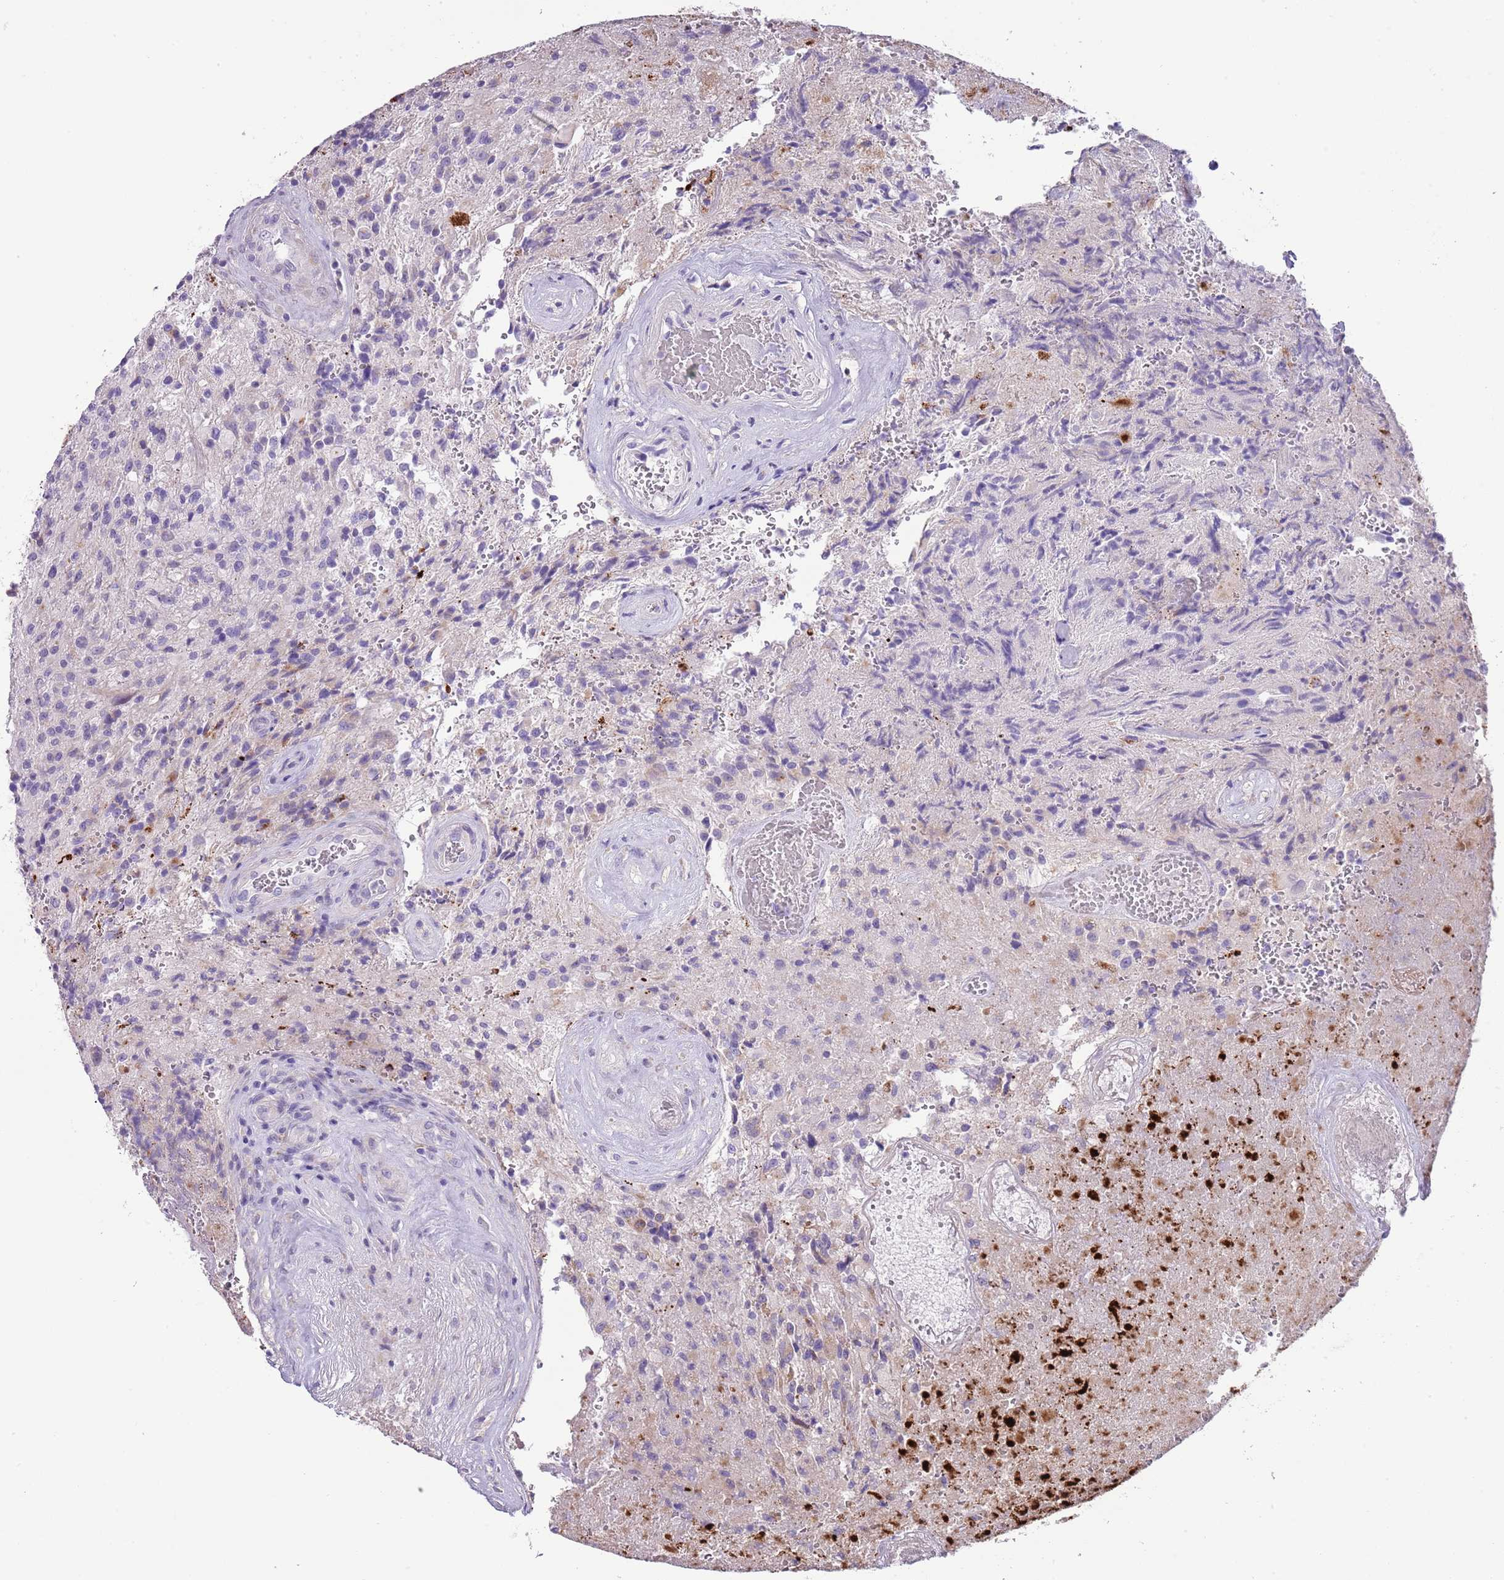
{"staining": {"intensity": "negative", "quantity": "none", "location": "none"}, "tissue": "glioma", "cell_type": "Tumor cells", "image_type": "cancer", "snomed": [{"axis": "morphology", "description": "Normal tissue, NOS"}, {"axis": "morphology", "description": "Glioma, malignant, High grade"}, {"axis": "topography", "description": "Cerebral cortex"}], "caption": "IHC of malignant high-grade glioma reveals no staining in tumor cells.", "gene": "ABHD17C", "patient": {"sex": "male", "age": 56}}